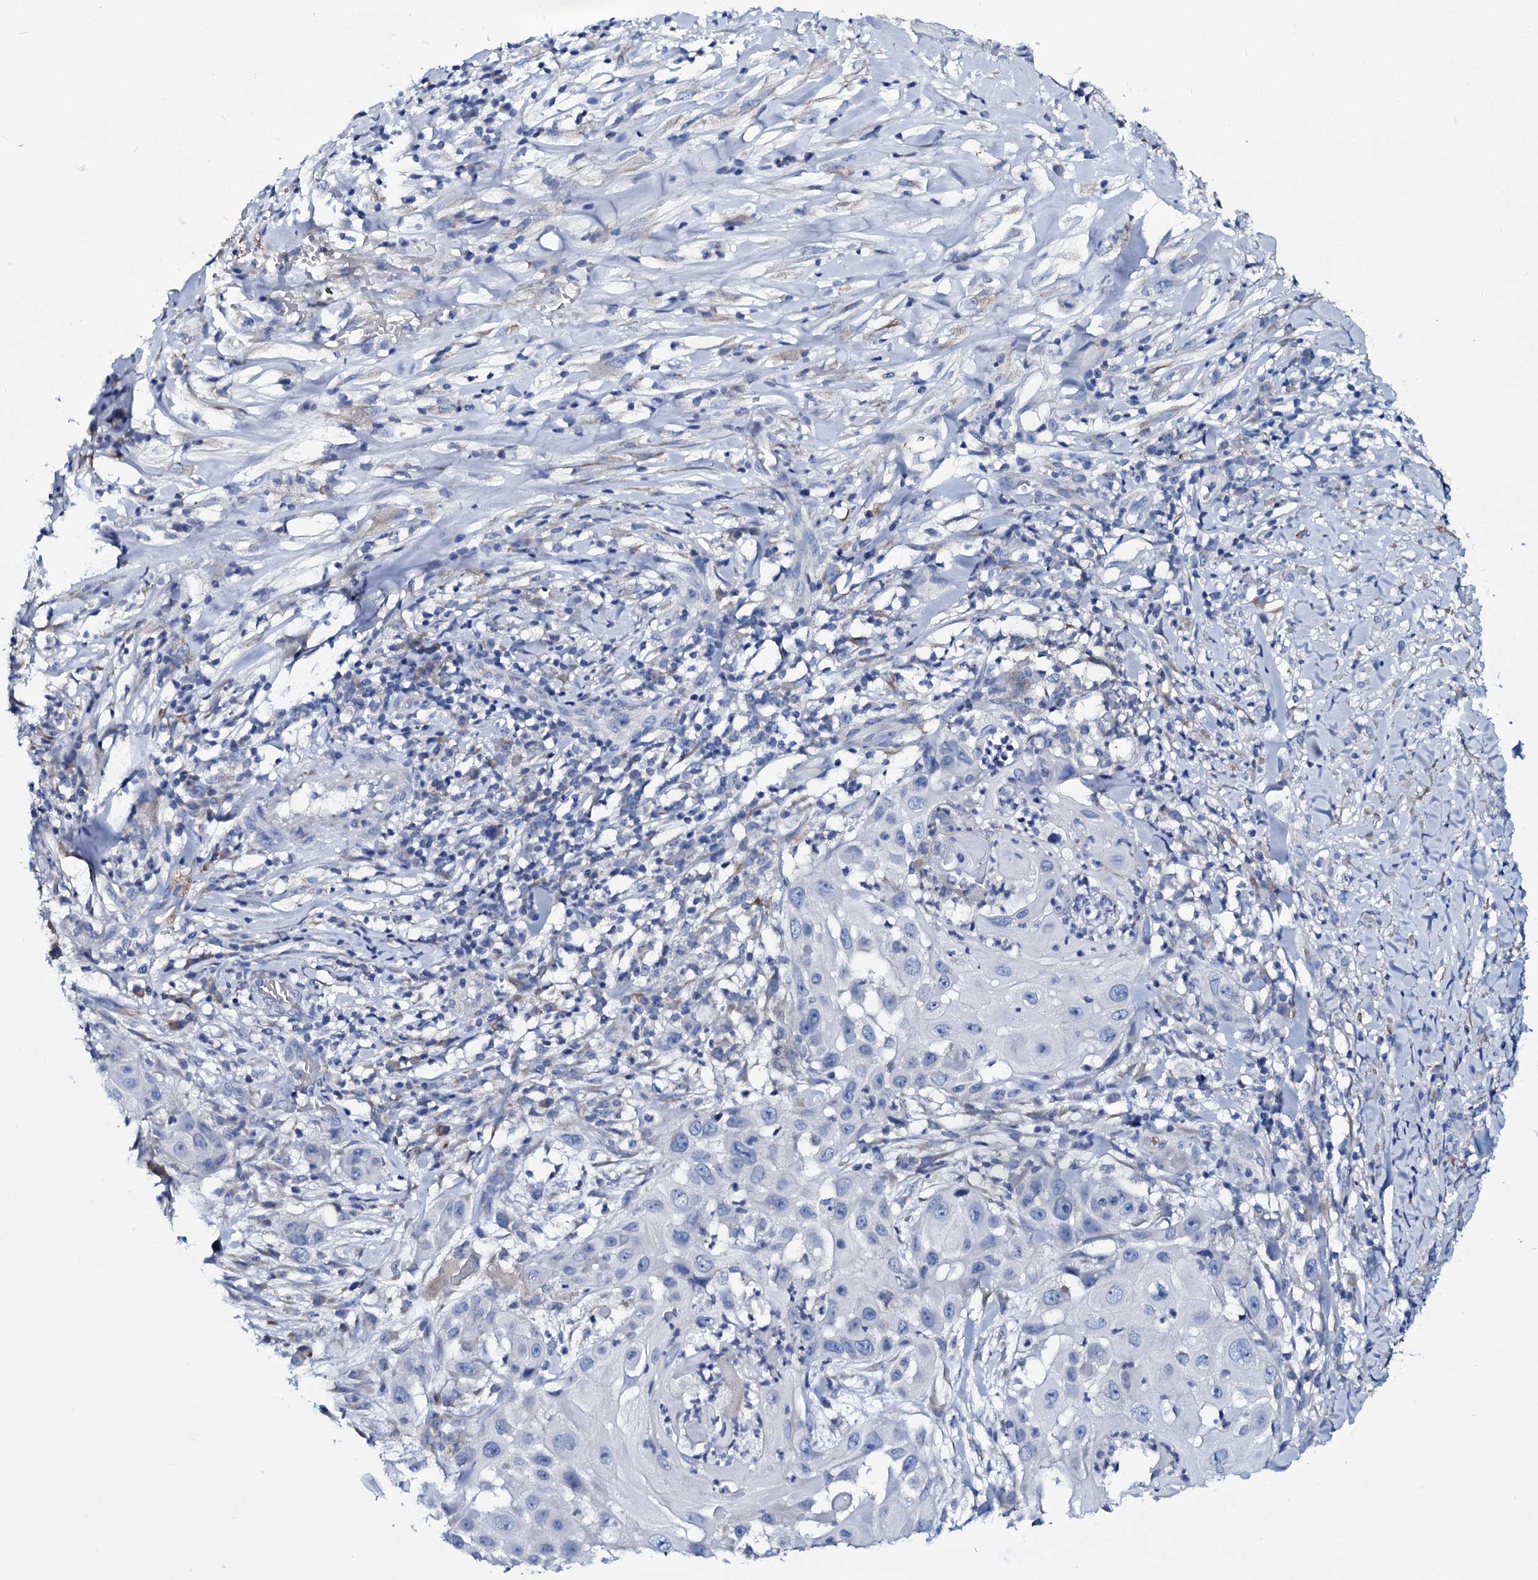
{"staining": {"intensity": "negative", "quantity": "none", "location": "none"}, "tissue": "skin cancer", "cell_type": "Tumor cells", "image_type": "cancer", "snomed": [{"axis": "morphology", "description": "Squamous cell carcinoma, NOS"}, {"axis": "topography", "description": "Skin"}], "caption": "Micrograph shows no significant protein expression in tumor cells of squamous cell carcinoma (skin).", "gene": "TPGS2", "patient": {"sex": "female", "age": 44}}